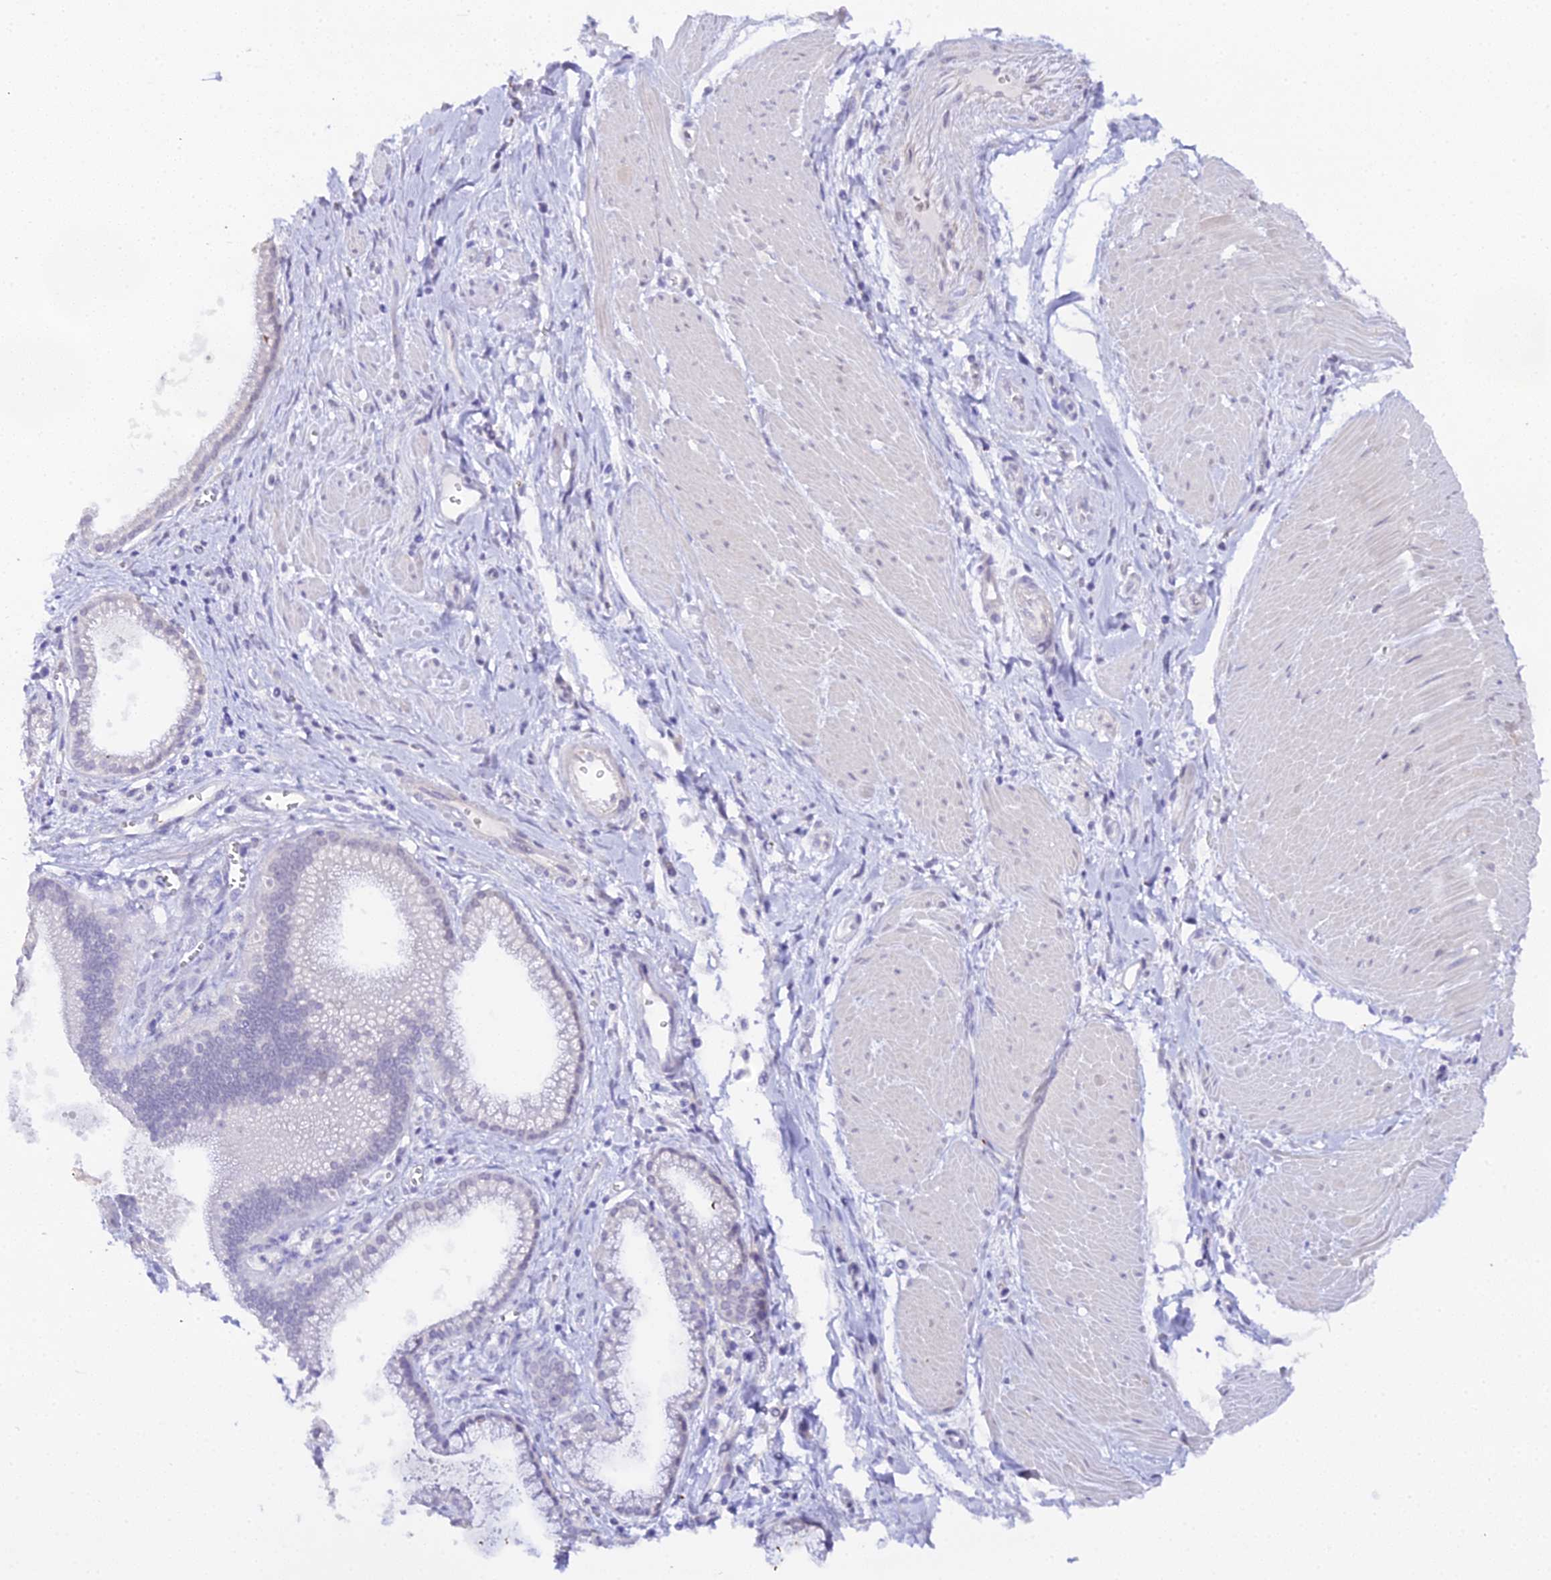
{"staining": {"intensity": "negative", "quantity": "none", "location": "none"}, "tissue": "pancreatic cancer", "cell_type": "Tumor cells", "image_type": "cancer", "snomed": [{"axis": "morphology", "description": "Adenocarcinoma, NOS"}, {"axis": "topography", "description": "Pancreas"}], "caption": "A high-resolution photomicrograph shows immunohistochemistry (IHC) staining of pancreatic adenocarcinoma, which exhibits no significant expression in tumor cells.", "gene": "CFAP45", "patient": {"sex": "male", "age": 78}}